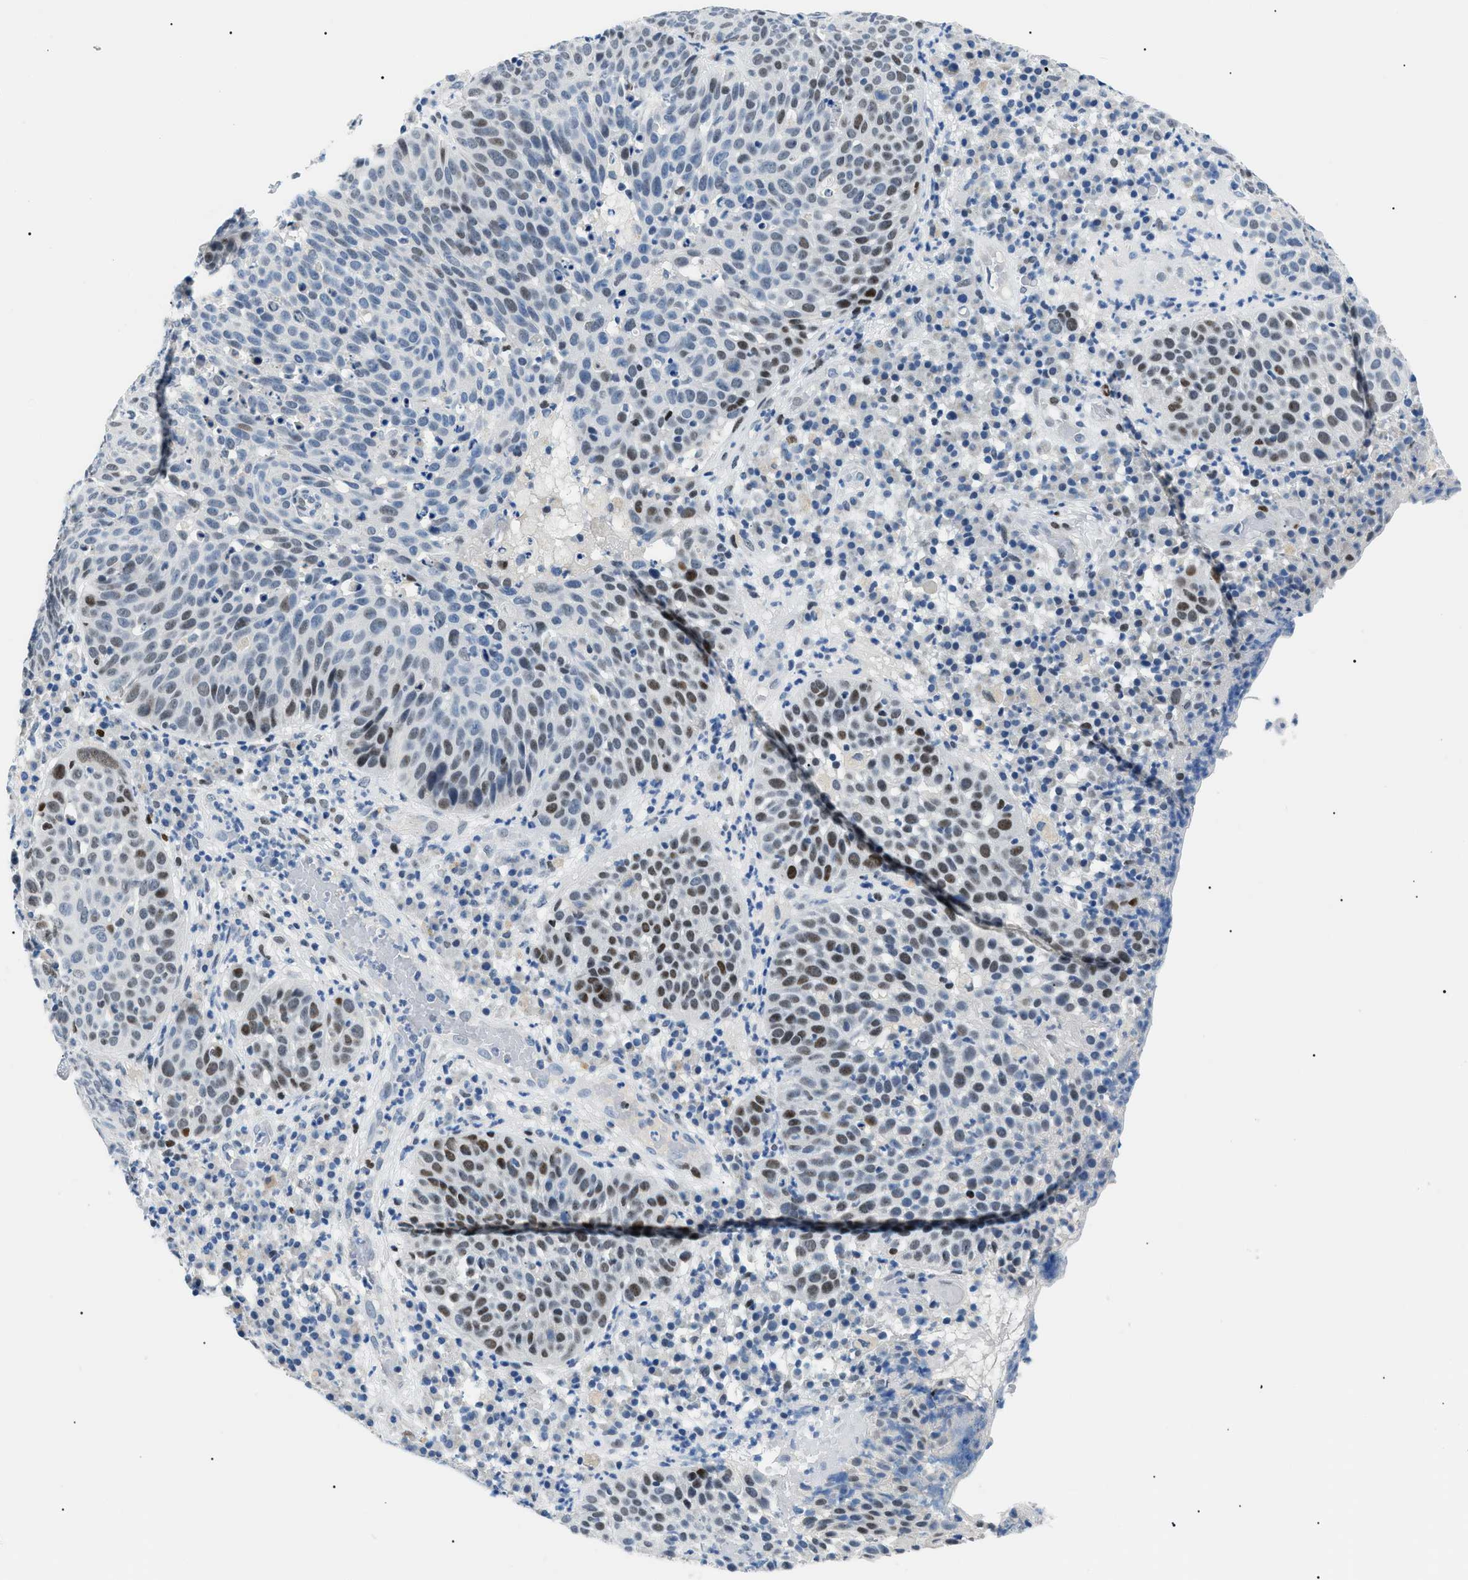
{"staining": {"intensity": "moderate", "quantity": "25%-75%", "location": "nuclear"}, "tissue": "skin cancer", "cell_type": "Tumor cells", "image_type": "cancer", "snomed": [{"axis": "morphology", "description": "Squamous cell carcinoma in situ, NOS"}, {"axis": "morphology", "description": "Squamous cell carcinoma, NOS"}, {"axis": "topography", "description": "Skin"}], "caption": "Protein staining displays moderate nuclear expression in about 25%-75% of tumor cells in skin squamous cell carcinoma. (Stains: DAB in brown, nuclei in blue, Microscopy: brightfield microscopy at high magnification).", "gene": "SMARCC1", "patient": {"sex": "male", "age": 93}}